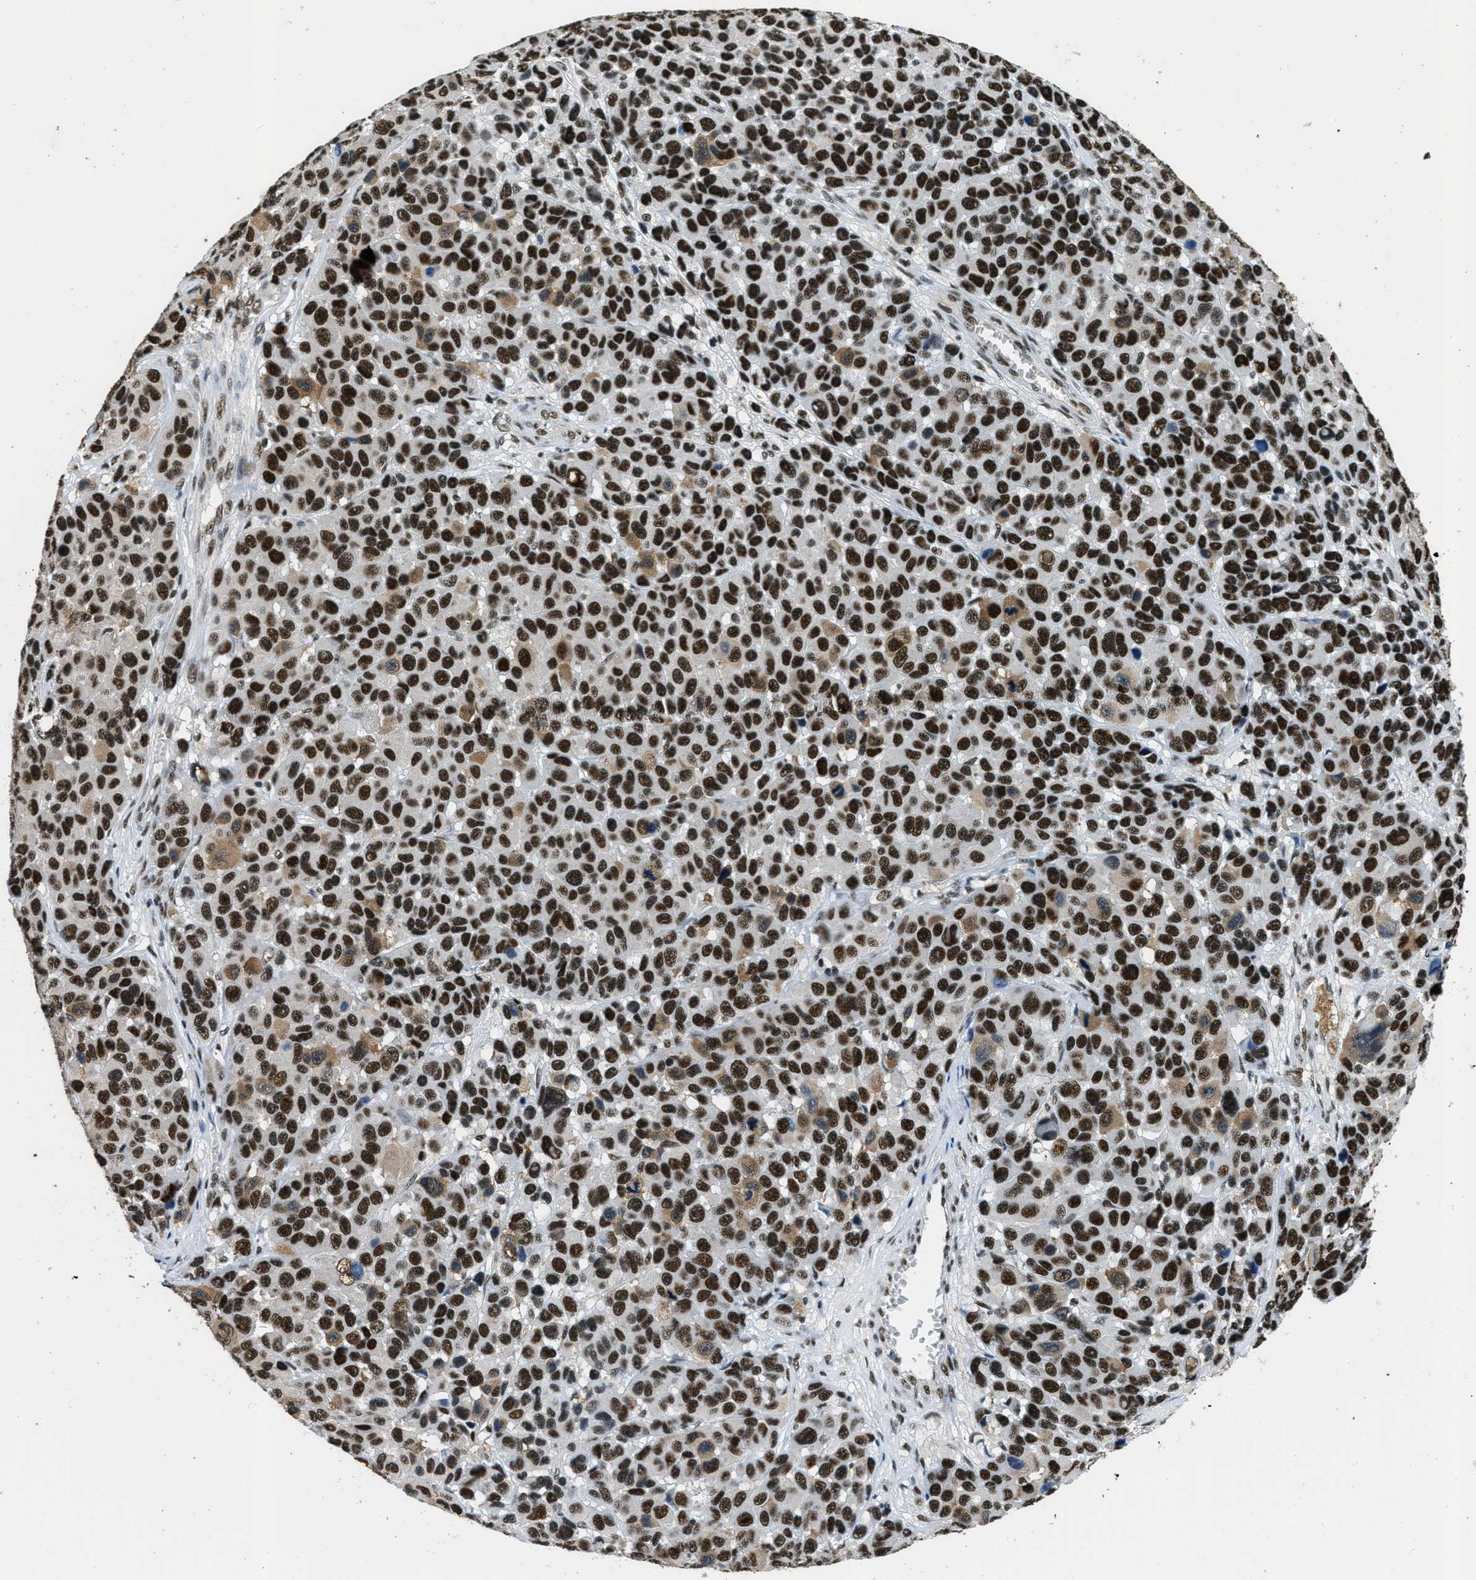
{"staining": {"intensity": "strong", "quantity": ">75%", "location": "nuclear"}, "tissue": "melanoma", "cell_type": "Tumor cells", "image_type": "cancer", "snomed": [{"axis": "morphology", "description": "Malignant melanoma, NOS"}, {"axis": "topography", "description": "Skin"}], "caption": "Strong nuclear protein staining is seen in approximately >75% of tumor cells in malignant melanoma.", "gene": "SSB", "patient": {"sex": "male", "age": 53}}